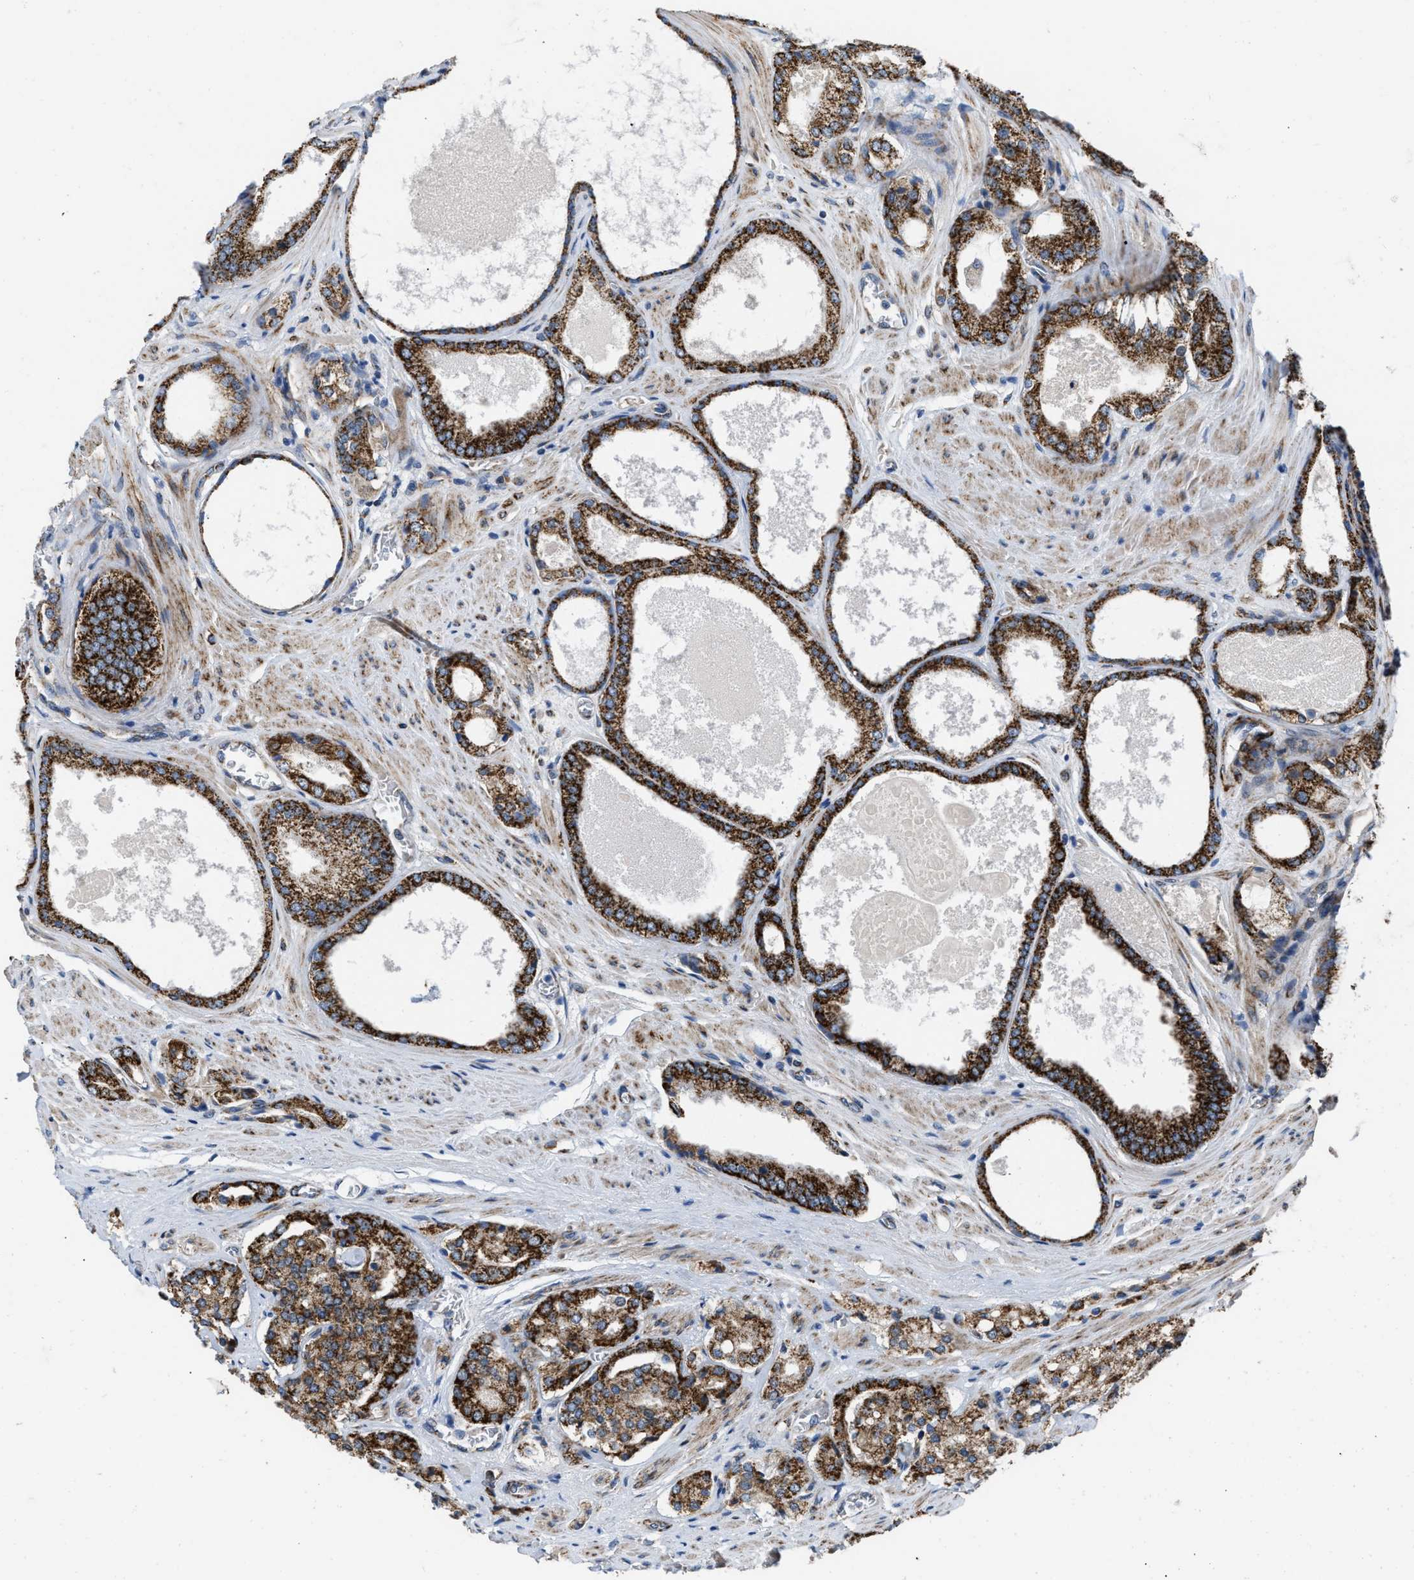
{"staining": {"intensity": "strong", "quantity": ">75%", "location": "cytoplasmic/membranous"}, "tissue": "prostate cancer", "cell_type": "Tumor cells", "image_type": "cancer", "snomed": [{"axis": "morphology", "description": "Adenocarcinoma, High grade"}, {"axis": "topography", "description": "Prostate"}], "caption": "Immunohistochemistry of prostate high-grade adenocarcinoma exhibits high levels of strong cytoplasmic/membranous expression in approximately >75% of tumor cells.", "gene": "AKAP1", "patient": {"sex": "male", "age": 65}}